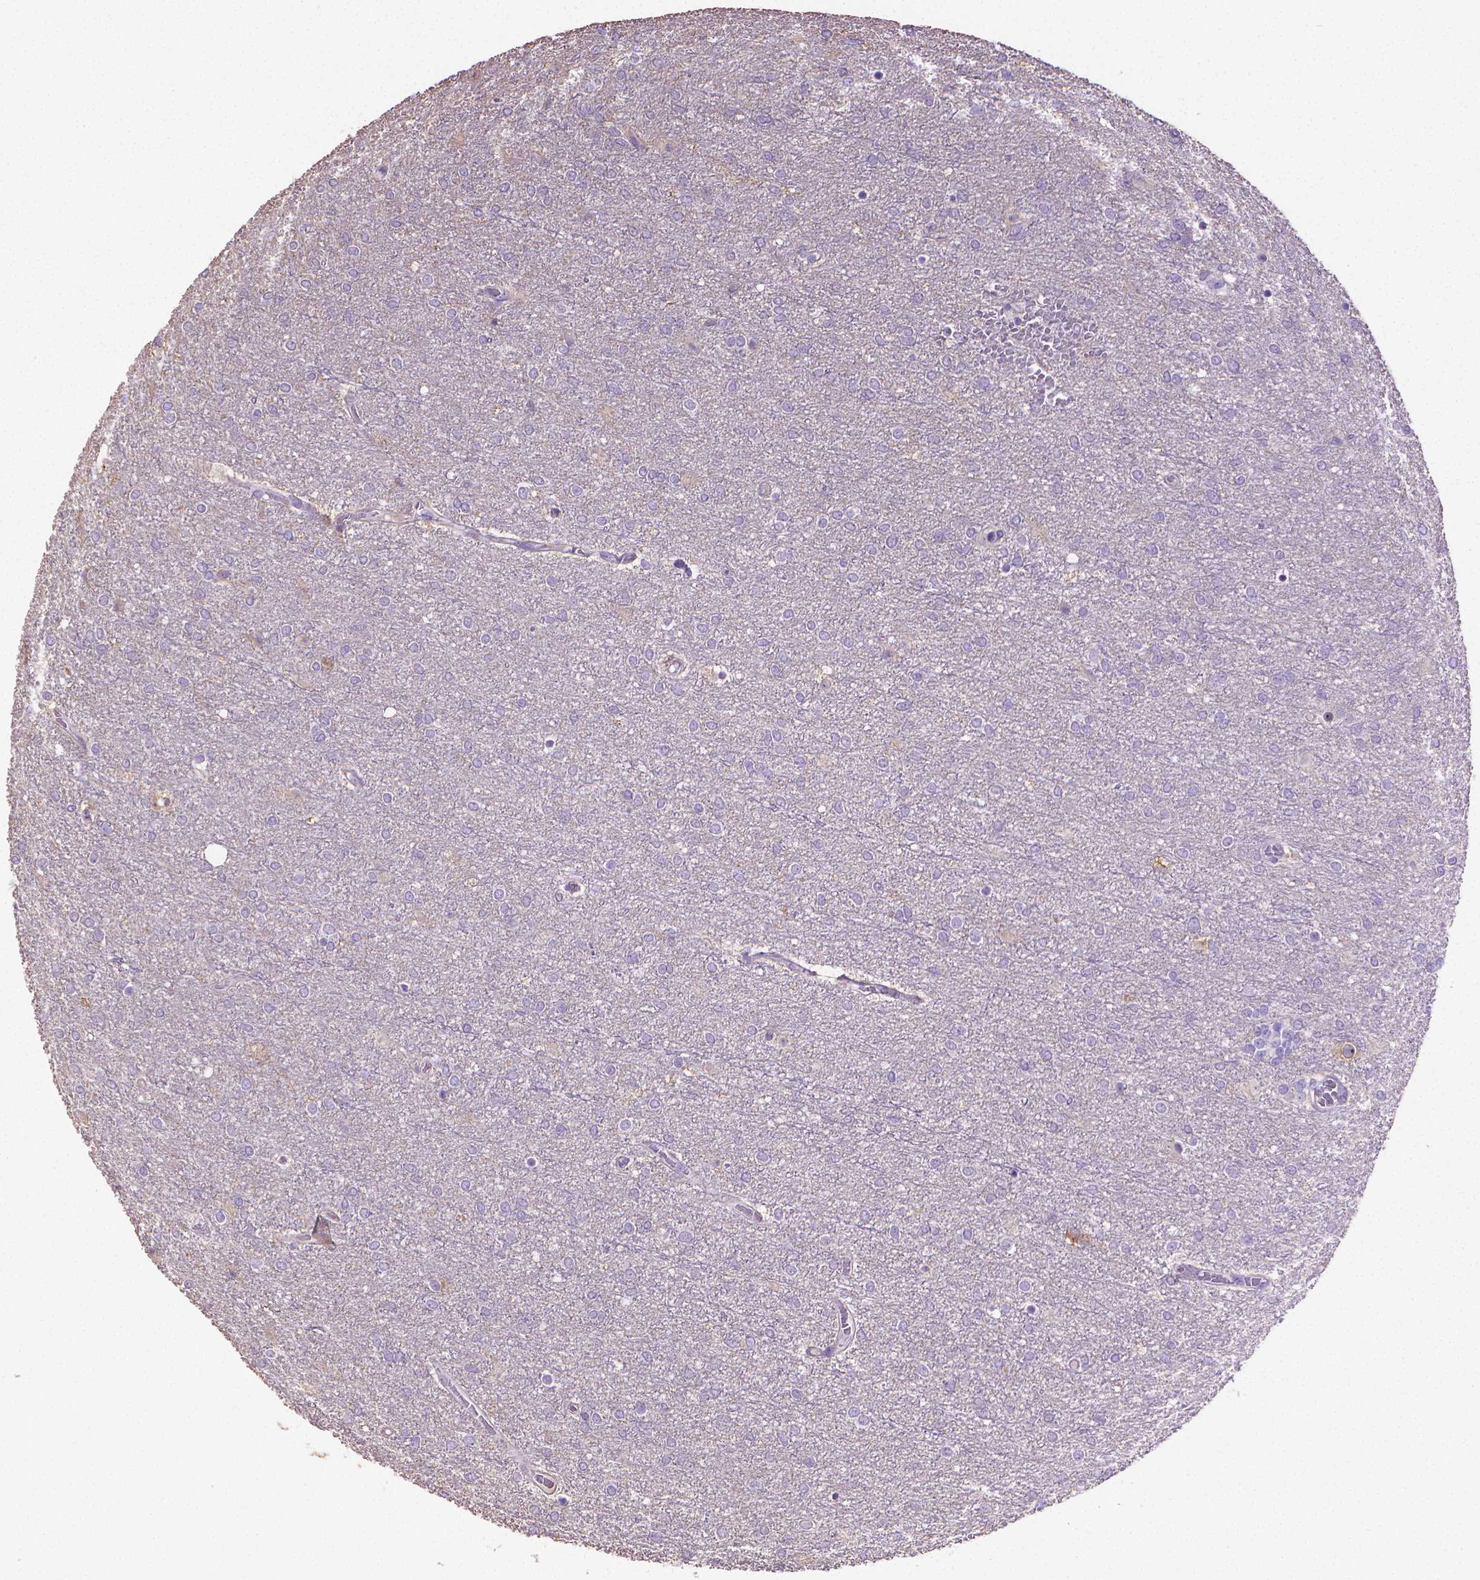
{"staining": {"intensity": "negative", "quantity": "none", "location": "none"}, "tissue": "glioma", "cell_type": "Tumor cells", "image_type": "cancer", "snomed": [{"axis": "morphology", "description": "Glioma, malignant, High grade"}, {"axis": "topography", "description": "Brain"}], "caption": "IHC histopathology image of neoplastic tissue: glioma stained with DAB shows no significant protein staining in tumor cells. (Immunohistochemistry (ihc), brightfield microscopy, high magnification).", "gene": "PNMA2", "patient": {"sex": "female", "age": 61}}